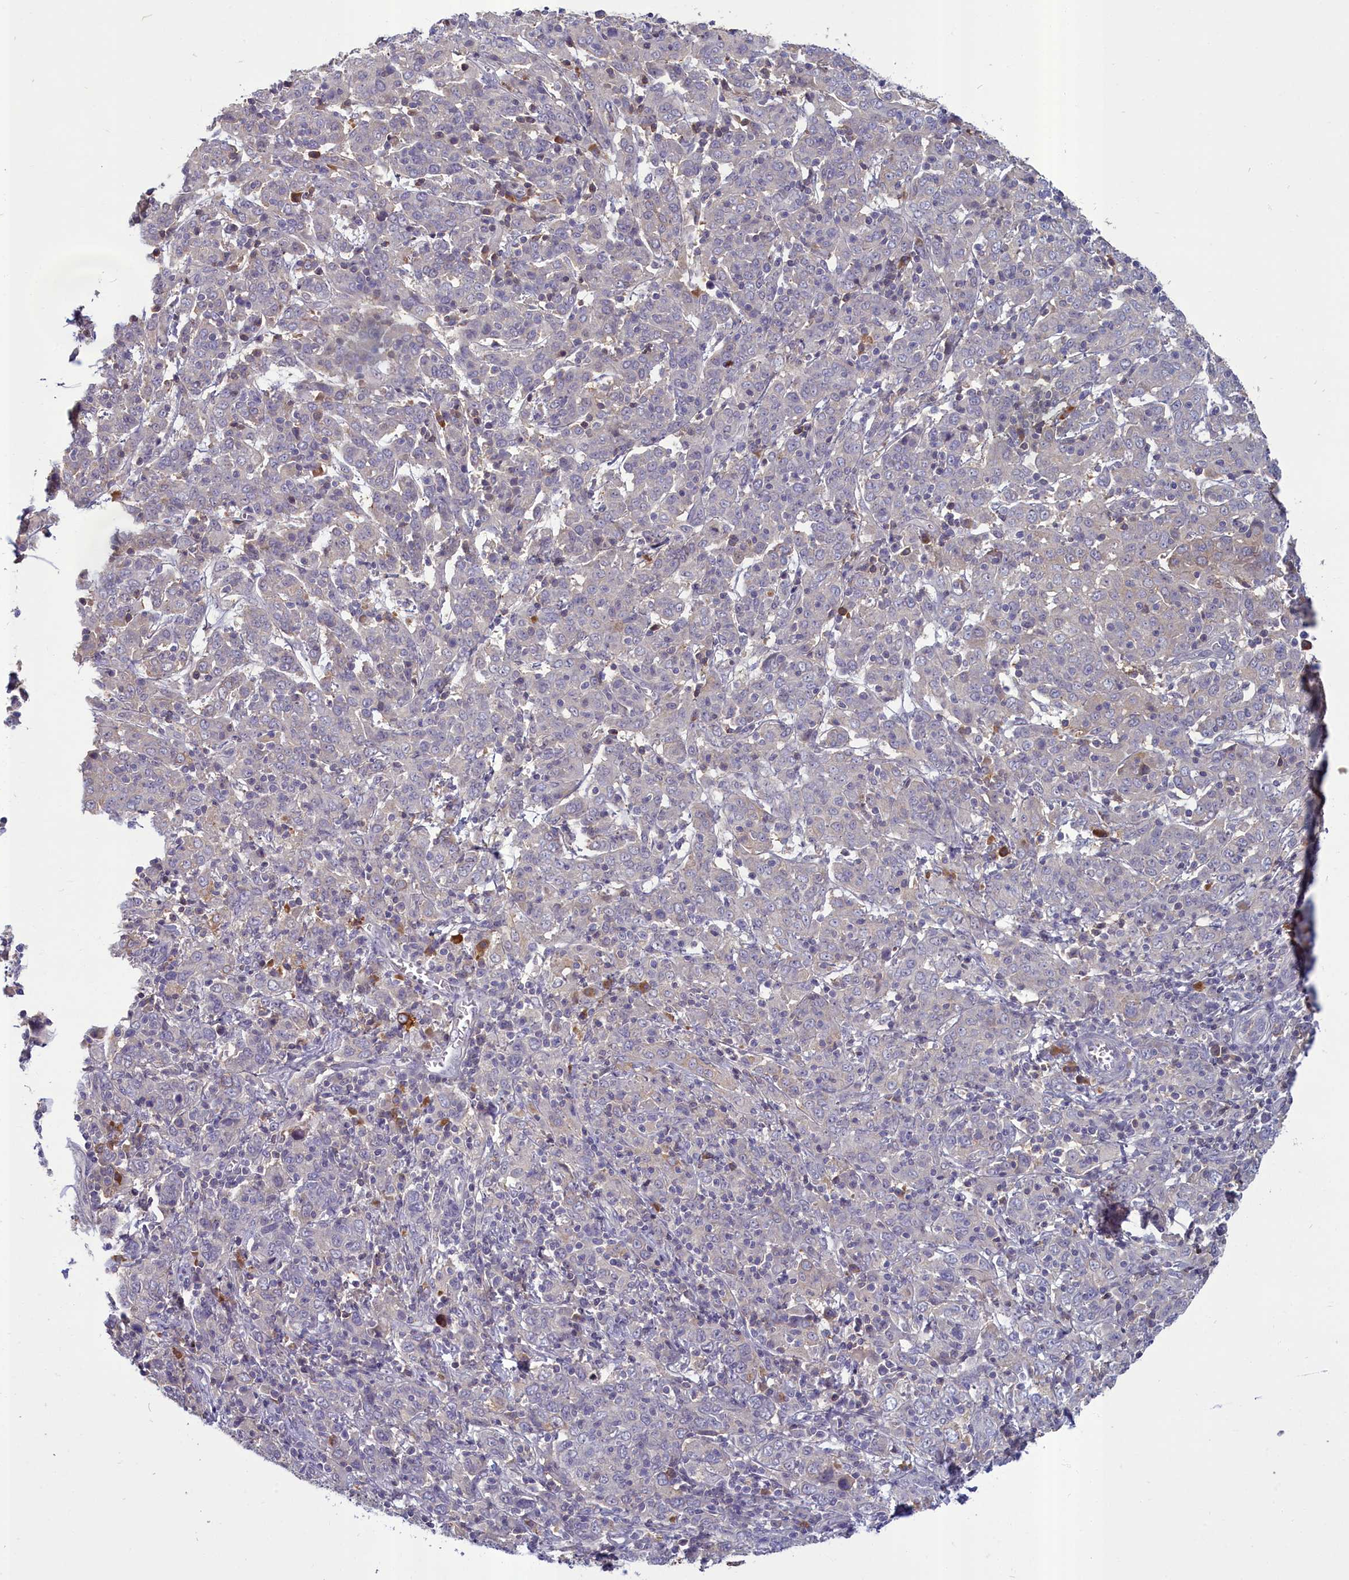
{"staining": {"intensity": "negative", "quantity": "none", "location": "none"}, "tissue": "cervical cancer", "cell_type": "Tumor cells", "image_type": "cancer", "snomed": [{"axis": "morphology", "description": "Squamous cell carcinoma, NOS"}, {"axis": "topography", "description": "Cervix"}], "caption": "This histopathology image is of squamous cell carcinoma (cervical) stained with immunohistochemistry to label a protein in brown with the nuclei are counter-stained blue. There is no staining in tumor cells.", "gene": "SV2C", "patient": {"sex": "female", "age": 67}}